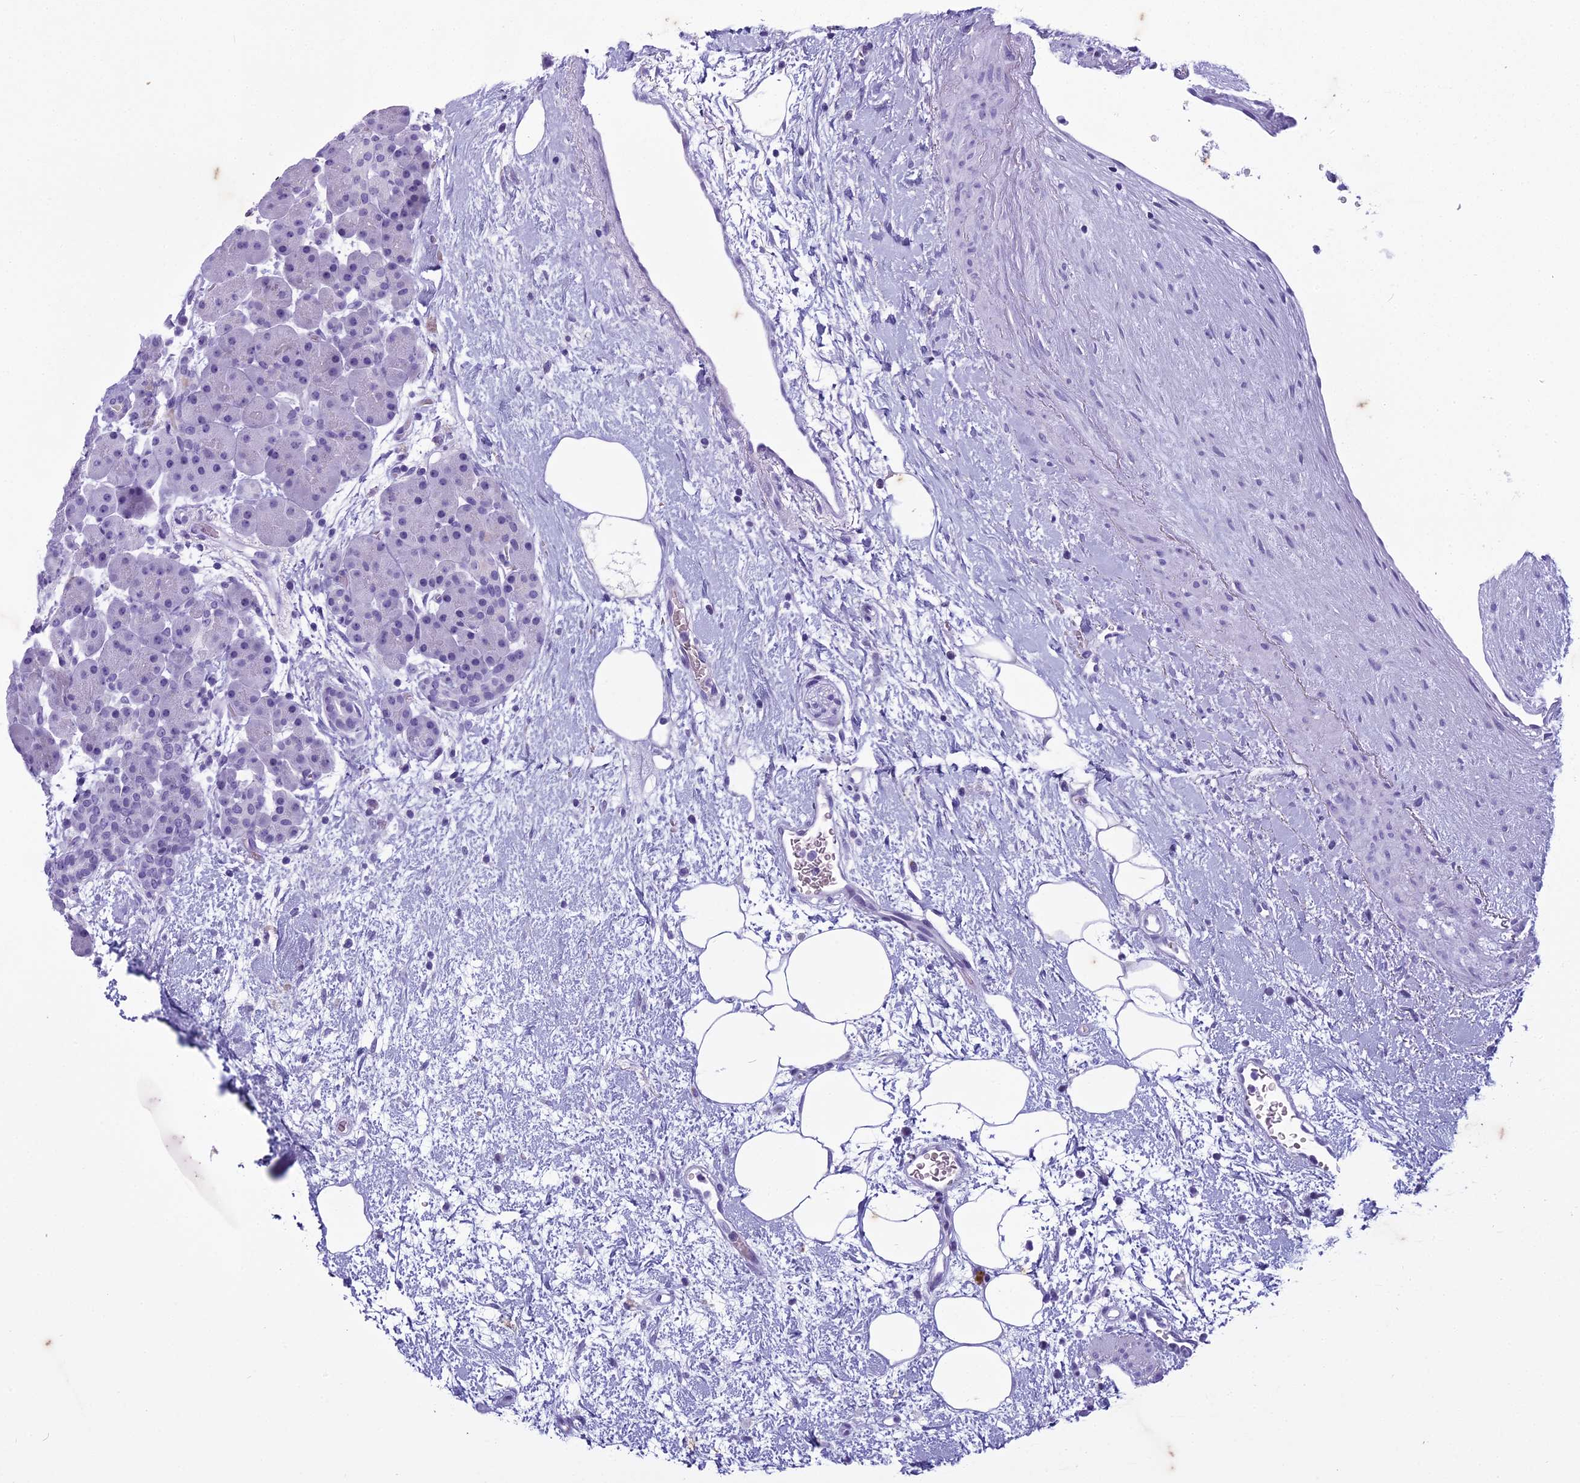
{"staining": {"intensity": "negative", "quantity": "none", "location": "none"}, "tissue": "pancreas", "cell_type": "Exocrine glandular cells", "image_type": "normal", "snomed": [{"axis": "morphology", "description": "Normal tissue, NOS"}, {"axis": "topography", "description": "Pancreas"}], "caption": "Immunohistochemistry (IHC) of normal pancreas reveals no positivity in exocrine glandular cells. (Stains: DAB immunohistochemistry (IHC) with hematoxylin counter stain, Microscopy: brightfield microscopy at high magnification).", "gene": "HMGB4", "patient": {"sex": "male", "age": 66}}